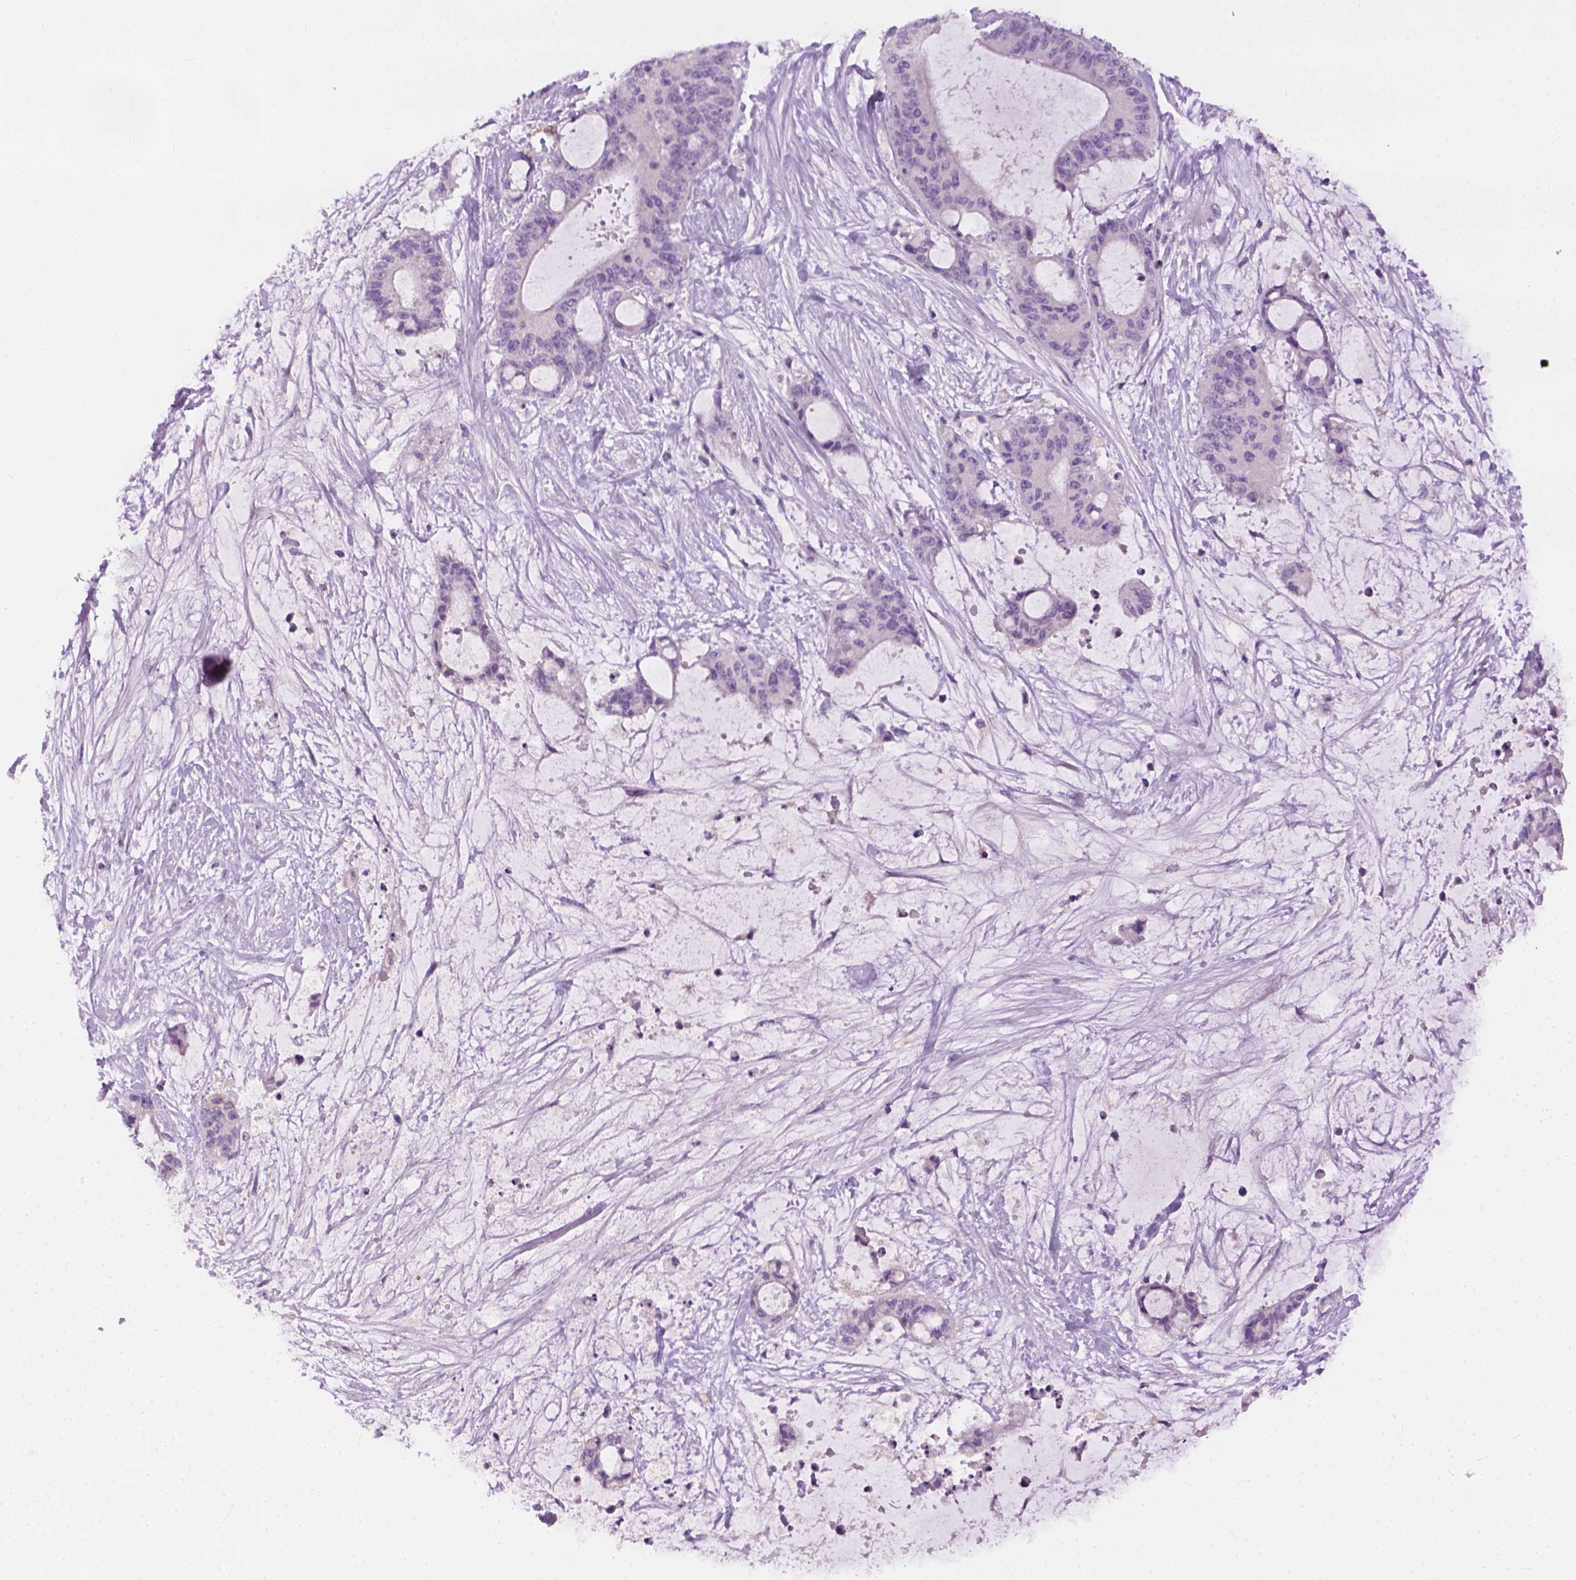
{"staining": {"intensity": "negative", "quantity": "none", "location": "none"}, "tissue": "liver cancer", "cell_type": "Tumor cells", "image_type": "cancer", "snomed": [{"axis": "morphology", "description": "Normal tissue, NOS"}, {"axis": "morphology", "description": "Cholangiocarcinoma"}, {"axis": "topography", "description": "Liver"}, {"axis": "topography", "description": "Peripheral nerve tissue"}], "caption": "This photomicrograph is of liver cancer stained with IHC to label a protein in brown with the nuclei are counter-stained blue. There is no positivity in tumor cells.", "gene": "KRT17", "patient": {"sex": "female", "age": 73}}